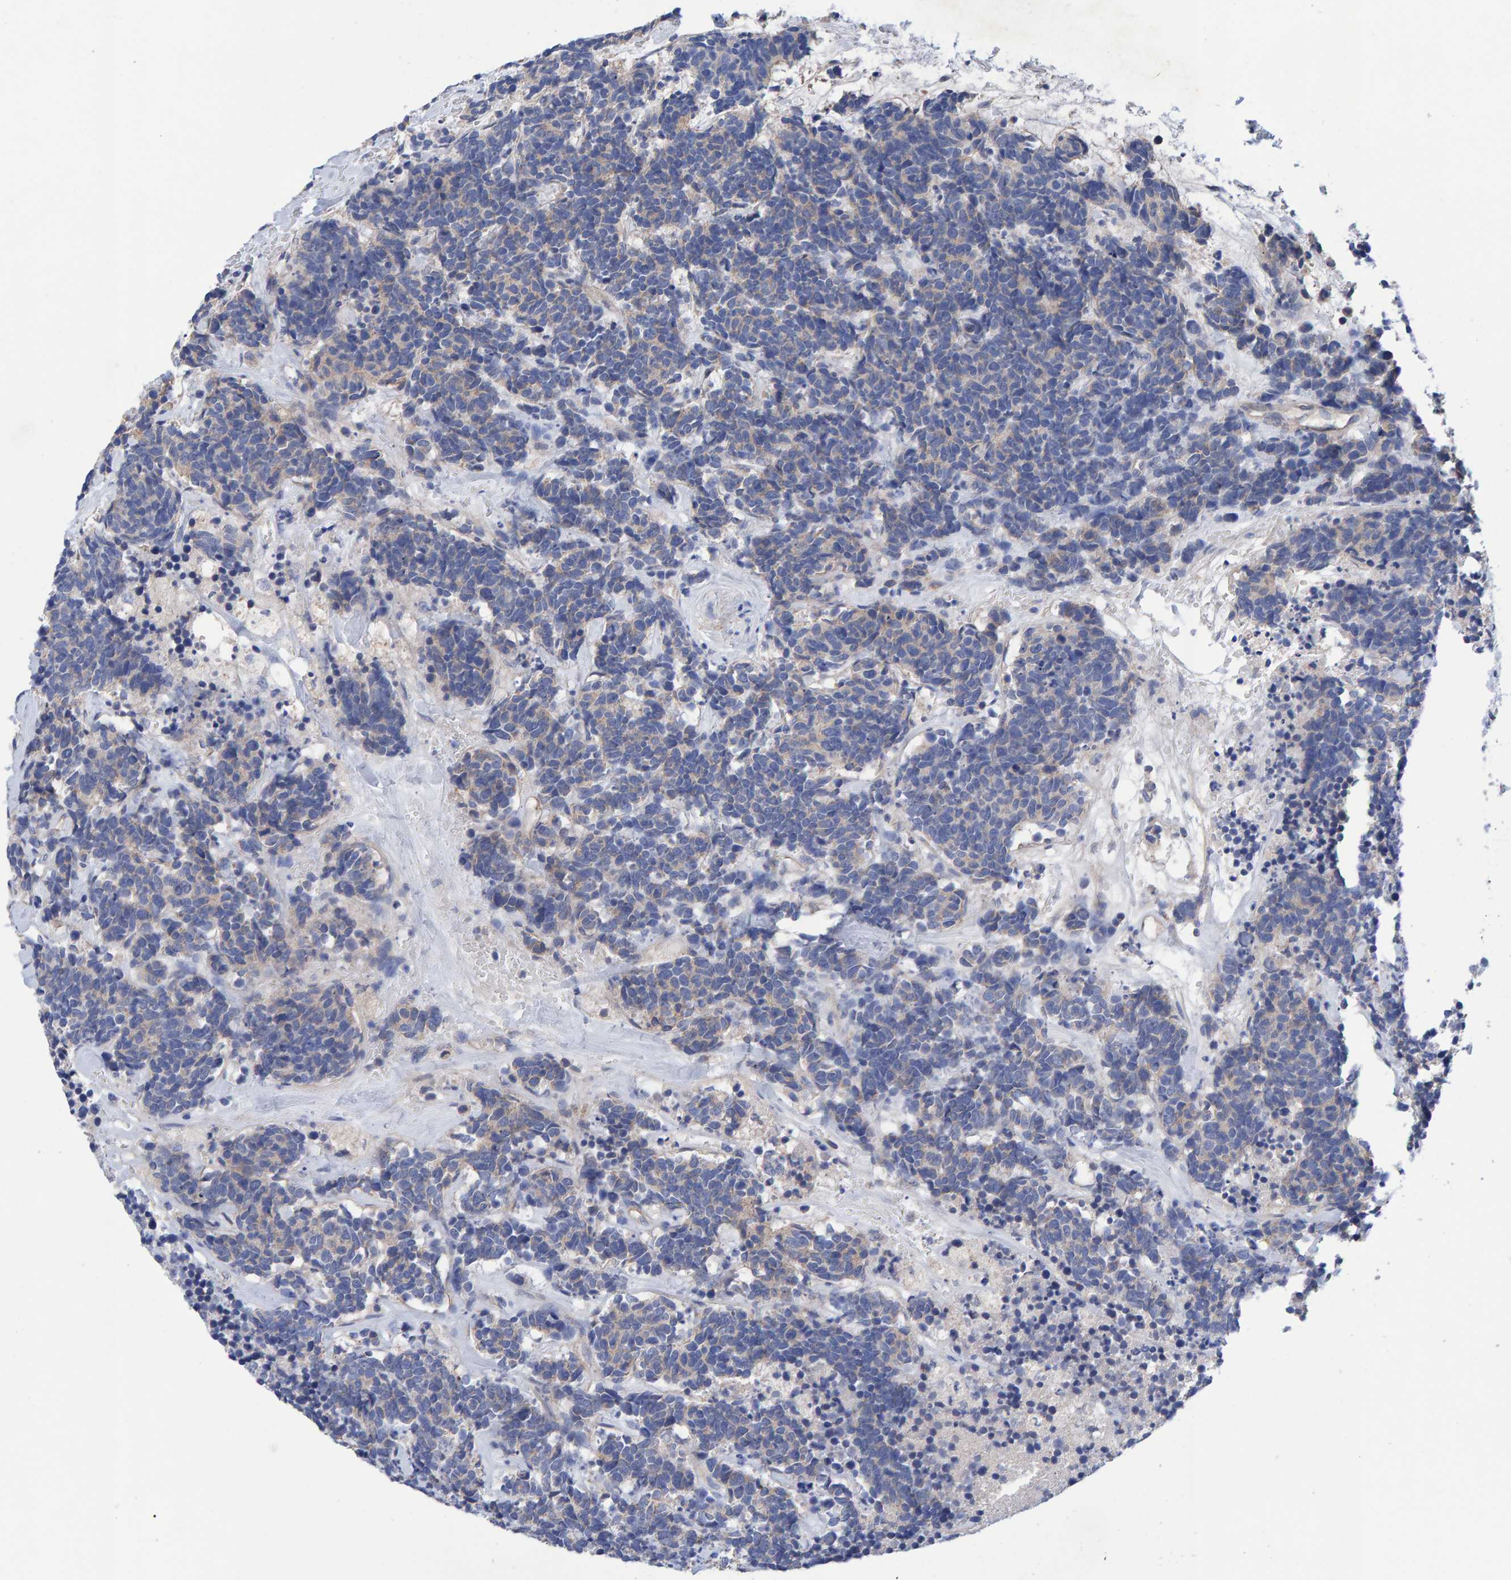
{"staining": {"intensity": "negative", "quantity": "none", "location": "none"}, "tissue": "carcinoid", "cell_type": "Tumor cells", "image_type": "cancer", "snomed": [{"axis": "morphology", "description": "Carcinoma, NOS"}, {"axis": "morphology", "description": "Carcinoid, malignant, NOS"}, {"axis": "topography", "description": "Urinary bladder"}], "caption": "A histopathology image of malignant carcinoid stained for a protein displays no brown staining in tumor cells.", "gene": "EFR3A", "patient": {"sex": "male", "age": 57}}